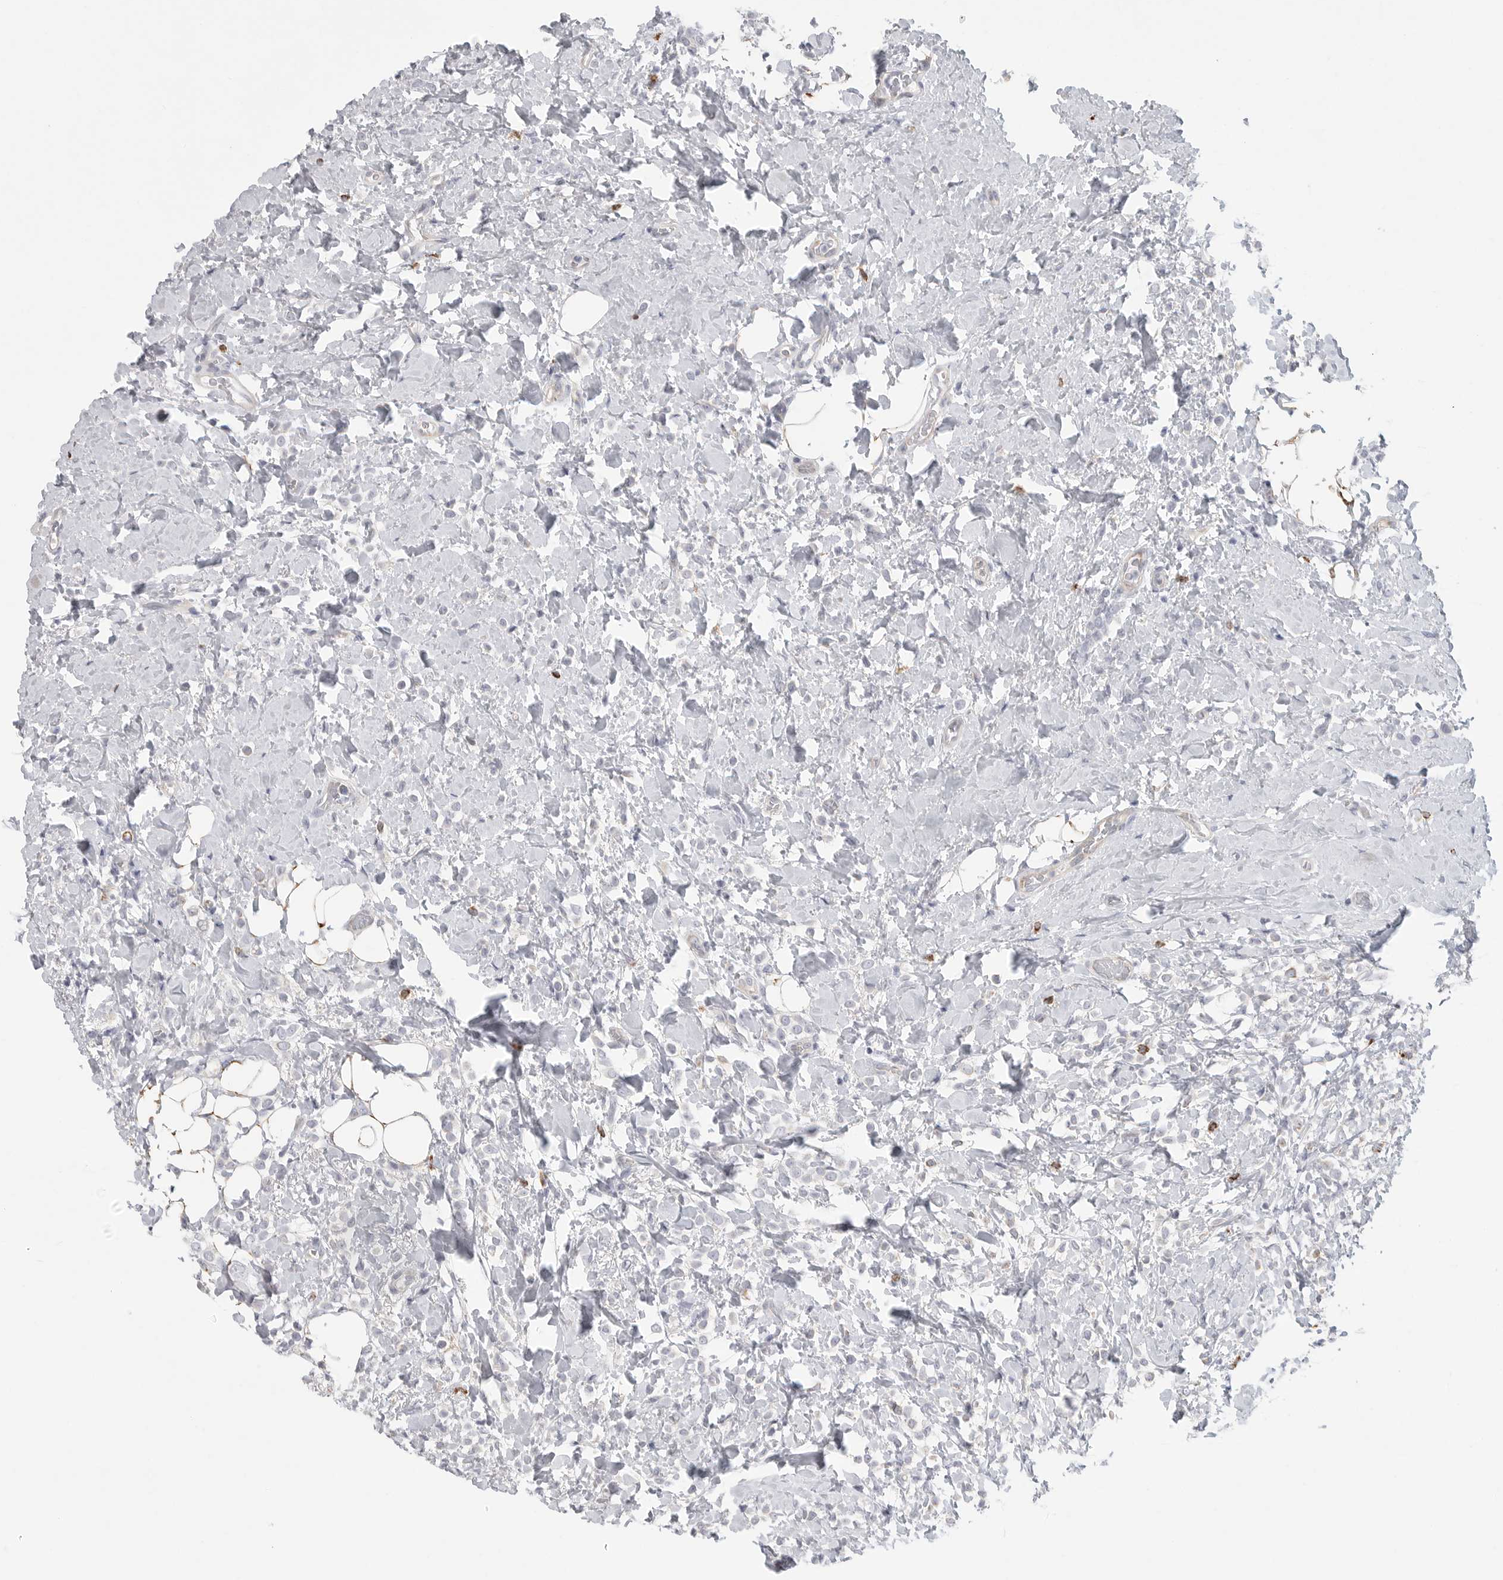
{"staining": {"intensity": "moderate", "quantity": "<25%", "location": "cytoplasmic/membranous"}, "tissue": "breast cancer", "cell_type": "Tumor cells", "image_type": "cancer", "snomed": [{"axis": "morphology", "description": "Normal tissue, NOS"}, {"axis": "morphology", "description": "Lobular carcinoma"}, {"axis": "topography", "description": "Breast"}], "caption": "DAB immunohistochemical staining of lobular carcinoma (breast) demonstrates moderate cytoplasmic/membranous protein expression in about <25% of tumor cells.", "gene": "ELP3", "patient": {"sex": "female", "age": 50}}